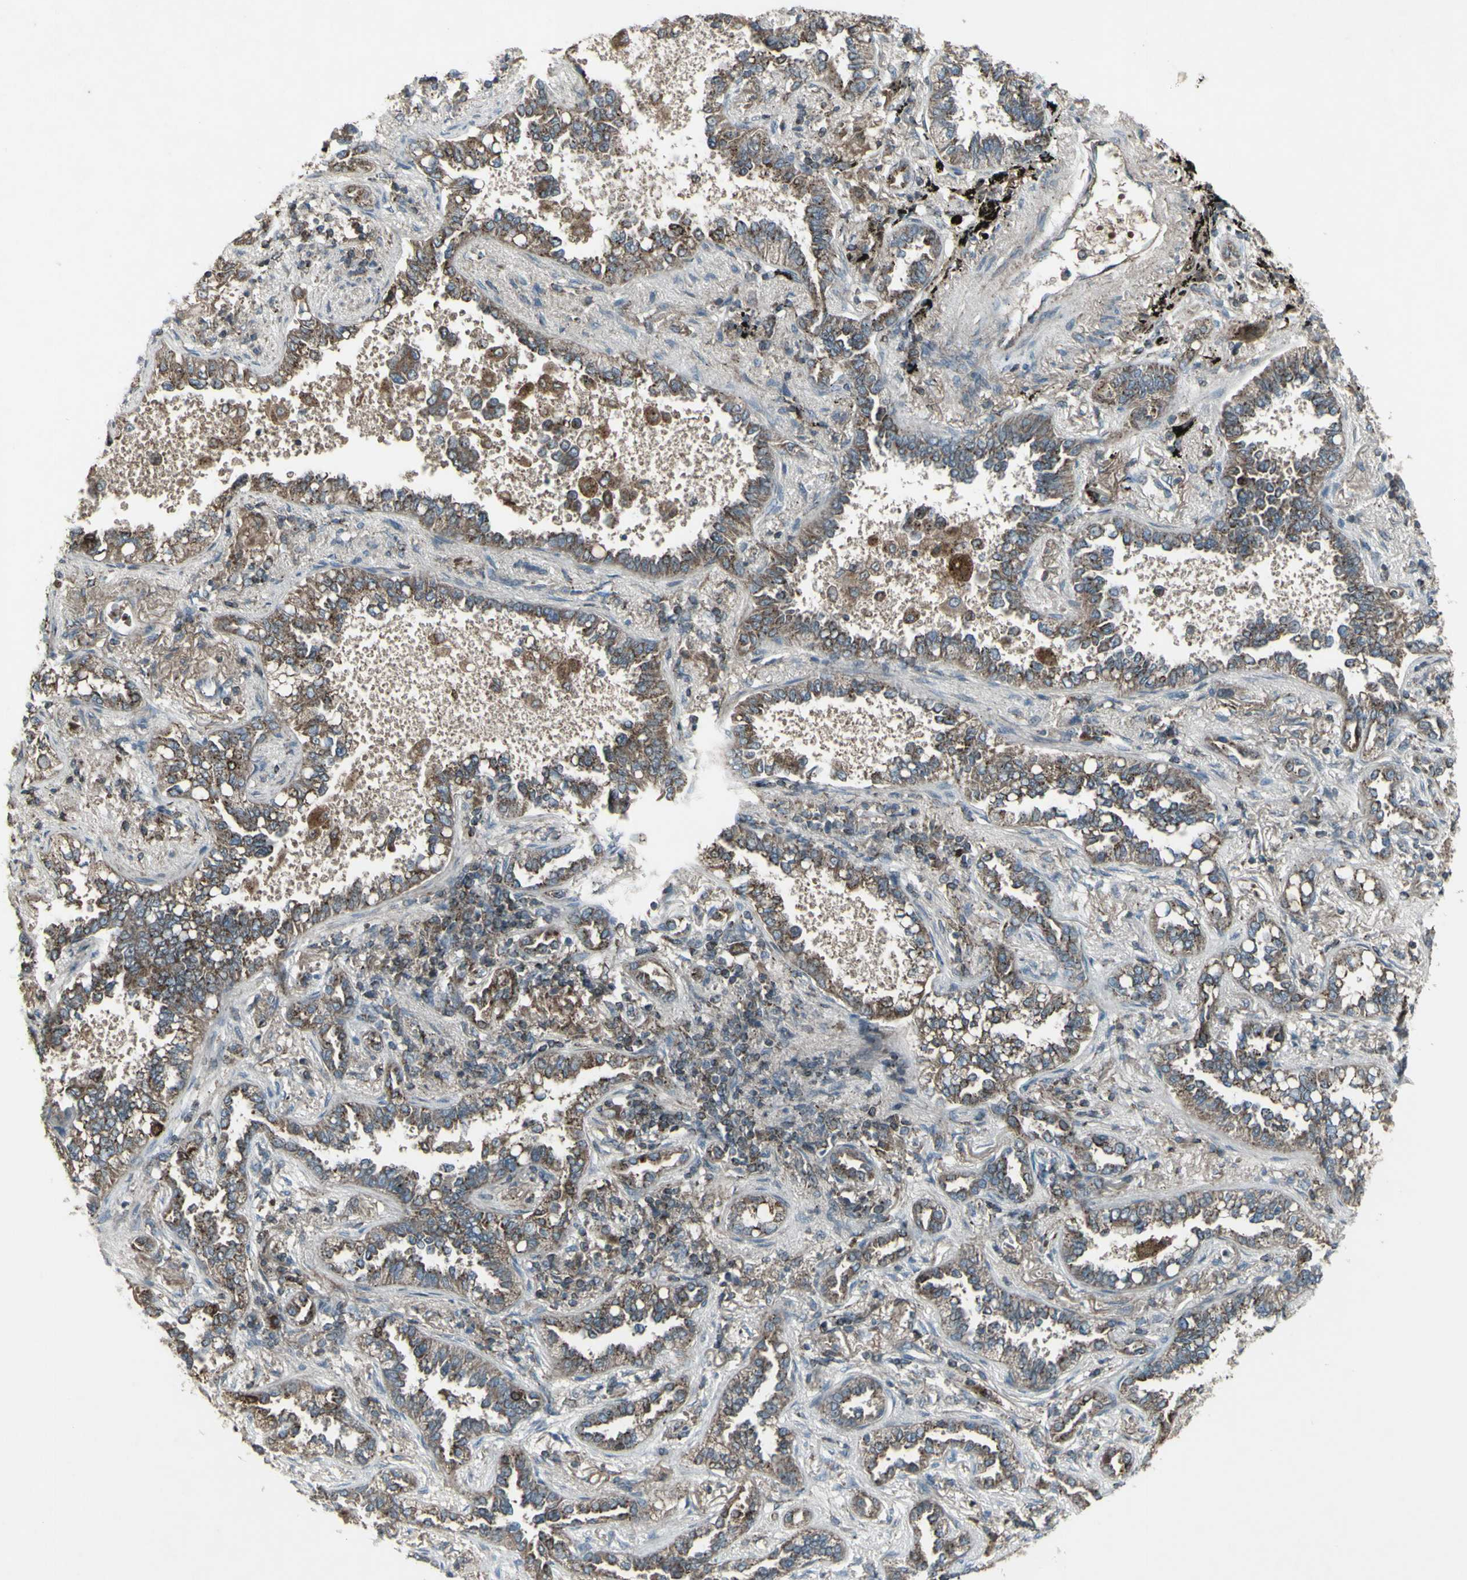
{"staining": {"intensity": "moderate", "quantity": ">75%", "location": "cytoplasmic/membranous"}, "tissue": "lung cancer", "cell_type": "Tumor cells", "image_type": "cancer", "snomed": [{"axis": "morphology", "description": "Normal tissue, NOS"}, {"axis": "morphology", "description": "Adenocarcinoma, NOS"}, {"axis": "topography", "description": "Lung"}], "caption": "A high-resolution micrograph shows immunohistochemistry (IHC) staining of lung adenocarcinoma, which exhibits moderate cytoplasmic/membranous expression in approximately >75% of tumor cells.", "gene": "SHC1", "patient": {"sex": "male", "age": 59}}